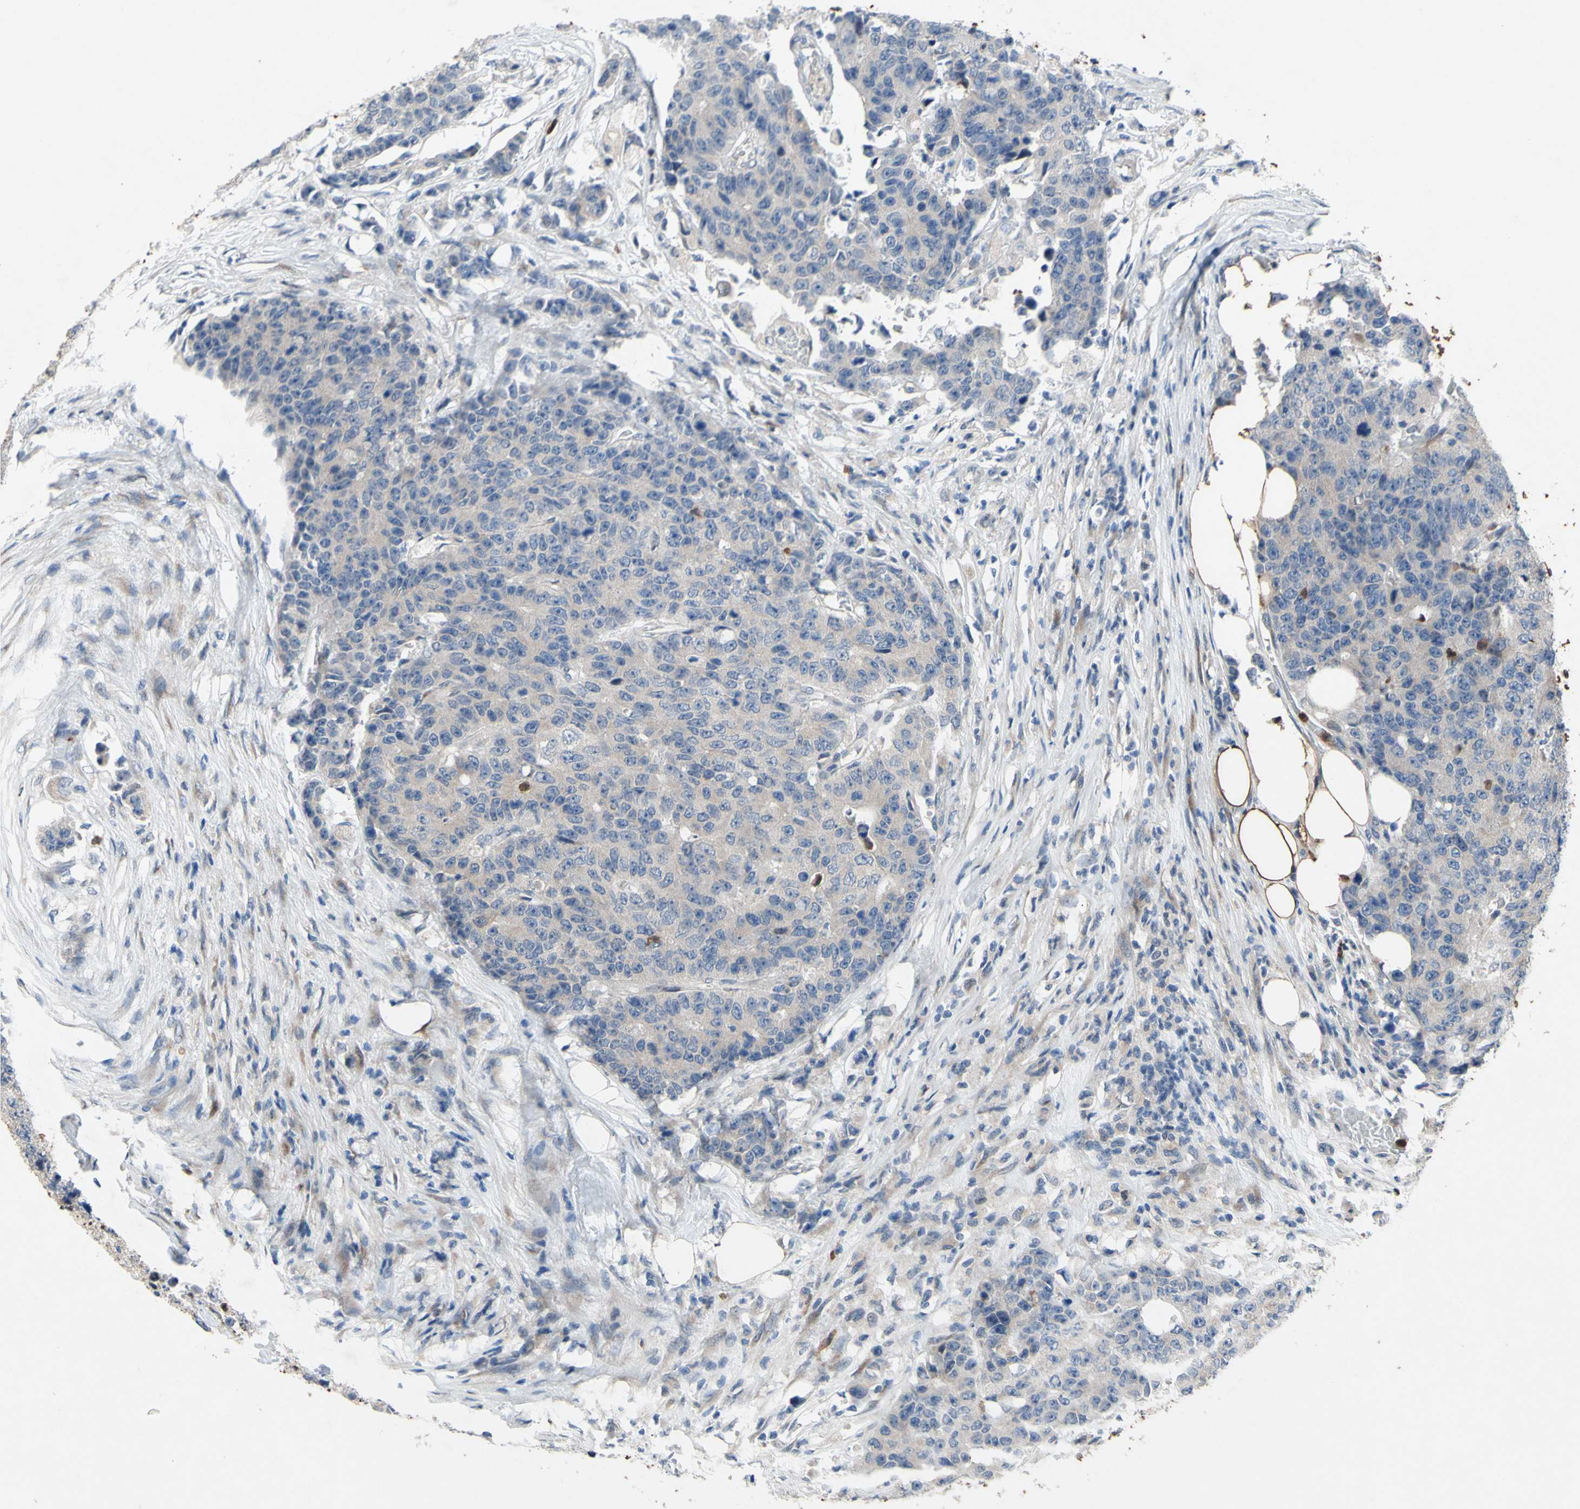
{"staining": {"intensity": "weak", "quantity": ">75%", "location": "cytoplasmic/membranous"}, "tissue": "colorectal cancer", "cell_type": "Tumor cells", "image_type": "cancer", "snomed": [{"axis": "morphology", "description": "Adenocarcinoma, NOS"}, {"axis": "topography", "description": "Colon"}], "caption": "Immunohistochemistry (IHC) (DAB) staining of colorectal adenocarcinoma exhibits weak cytoplasmic/membranous protein expression in about >75% of tumor cells.", "gene": "GRAMD2B", "patient": {"sex": "female", "age": 86}}